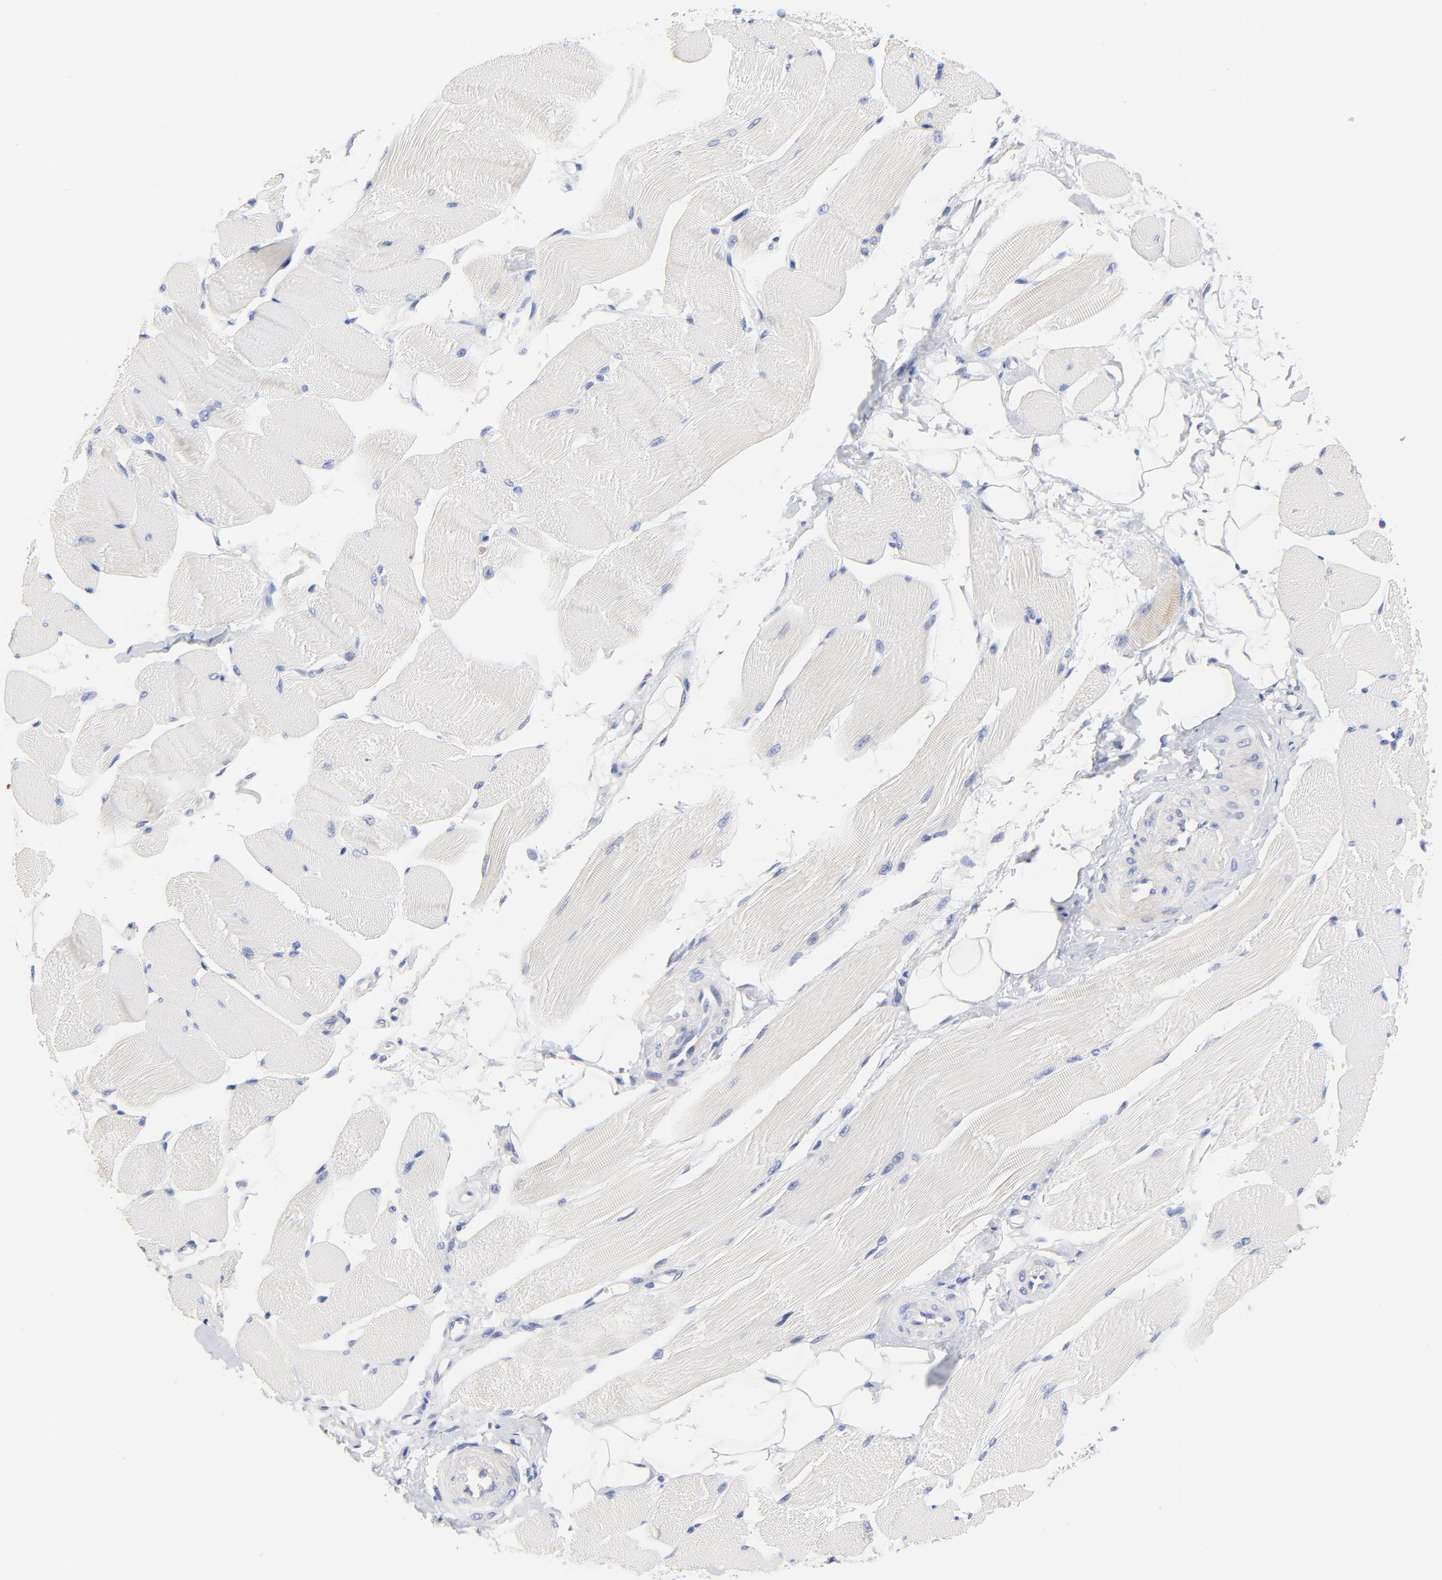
{"staining": {"intensity": "negative", "quantity": "none", "location": "none"}, "tissue": "skeletal muscle", "cell_type": "Myocytes", "image_type": "normal", "snomed": [{"axis": "morphology", "description": "Normal tissue, NOS"}, {"axis": "topography", "description": "Skeletal muscle"}, {"axis": "topography", "description": "Peripheral nerve tissue"}], "caption": "DAB (3,3'-diaminobenzidine) immunohistochemical staining of benign skeletal muscle displays no significant staining in myocytes.", "gene": "FBXO10", "patient": {"sex": "female", "age": 84}}